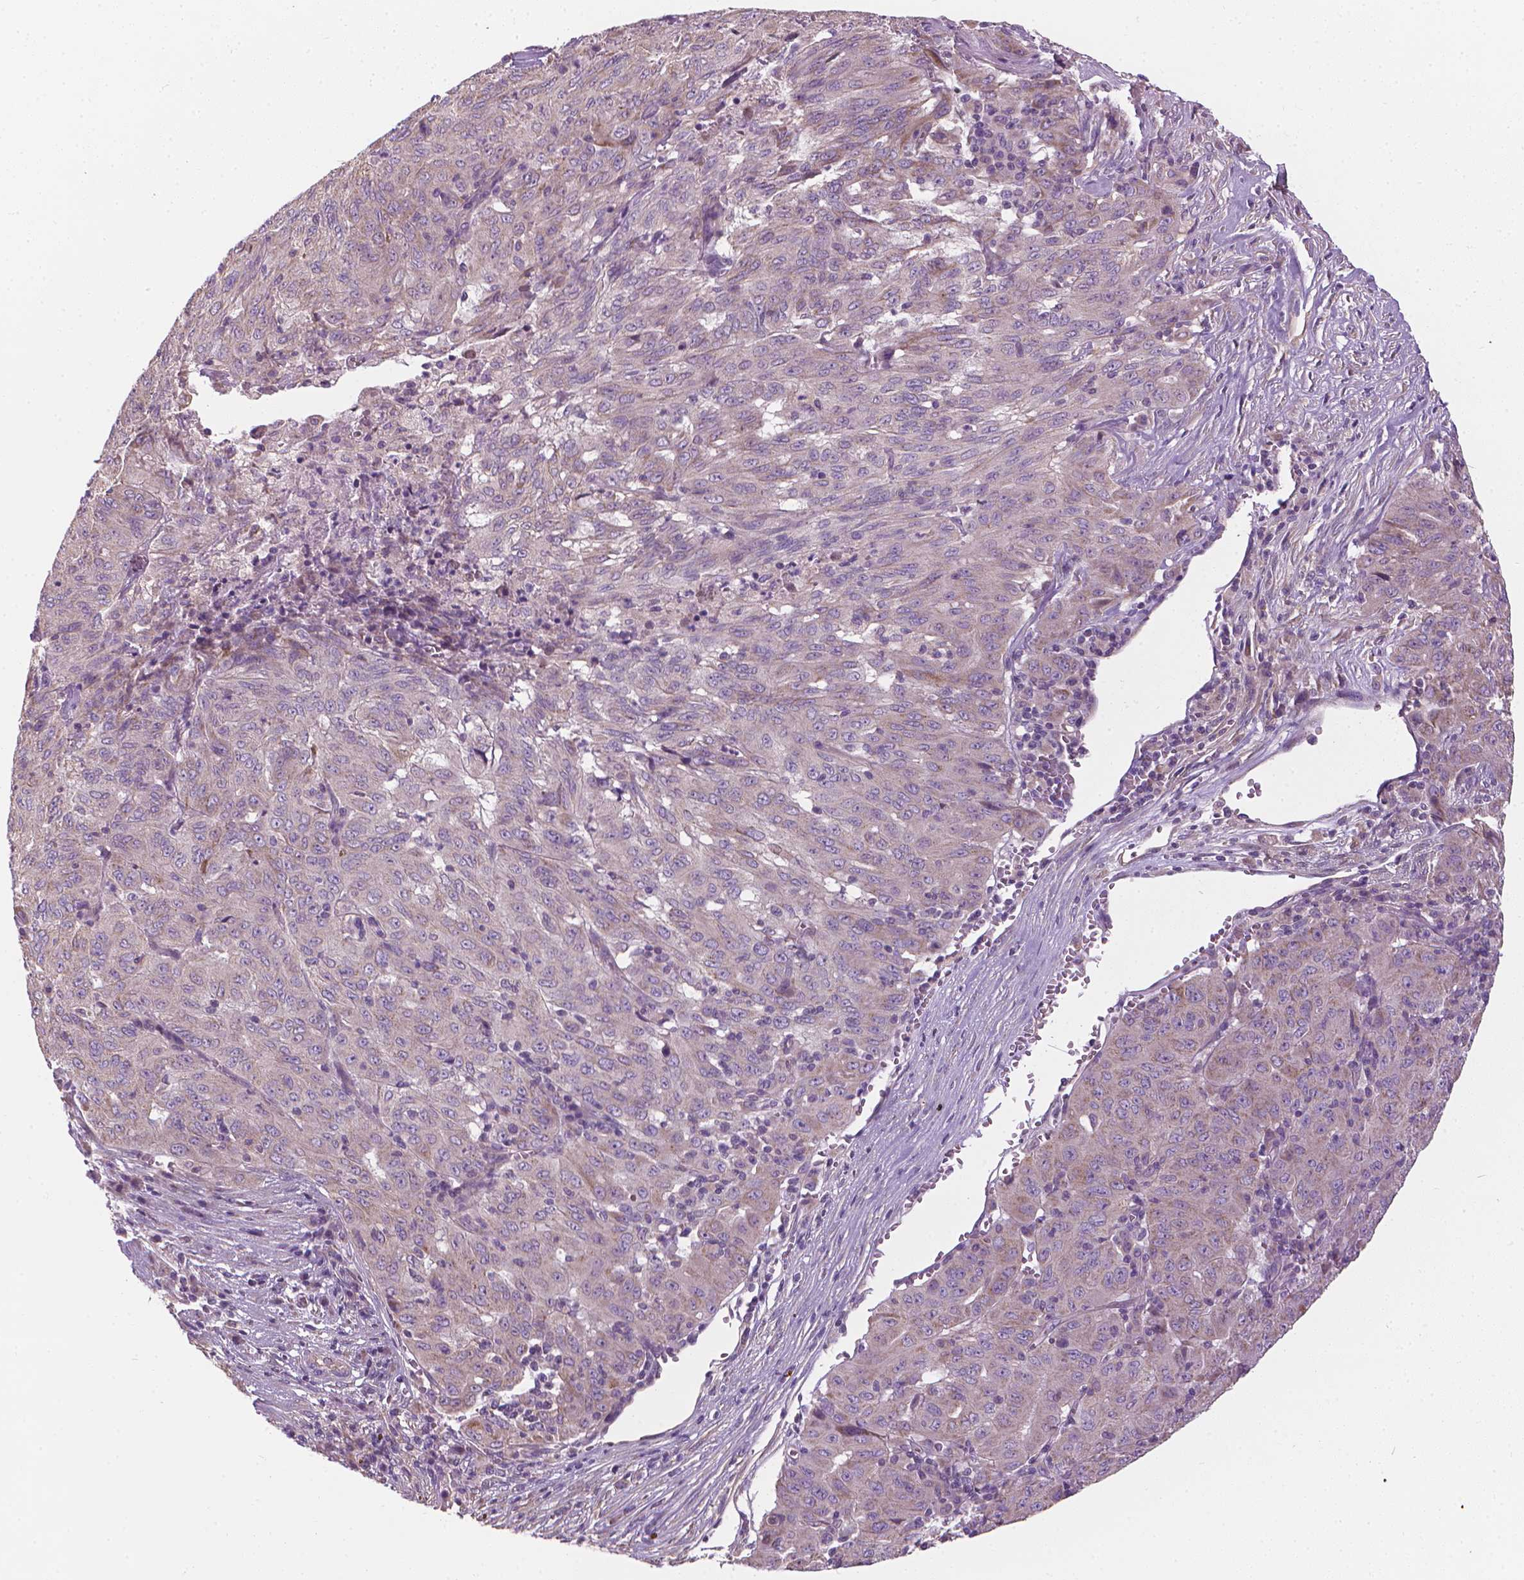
{"staining": {"intensity": "negative", "quantity": "none", "location": "none"}, "tissue": "pancreatic cancer", "cell_type": "Tumor cells", "image_type": "cancer", "snomed": [{"axis": "morphology", "description": "Adenocarcinoma, NOS"}, {"axis": "topography", "description": "Pancreas"}], "caption": "Tumor cells show no significant expression in pancreatic cancer.", "gene": "RIIAD1", "patient": {"sex": "male", "age": 63}}